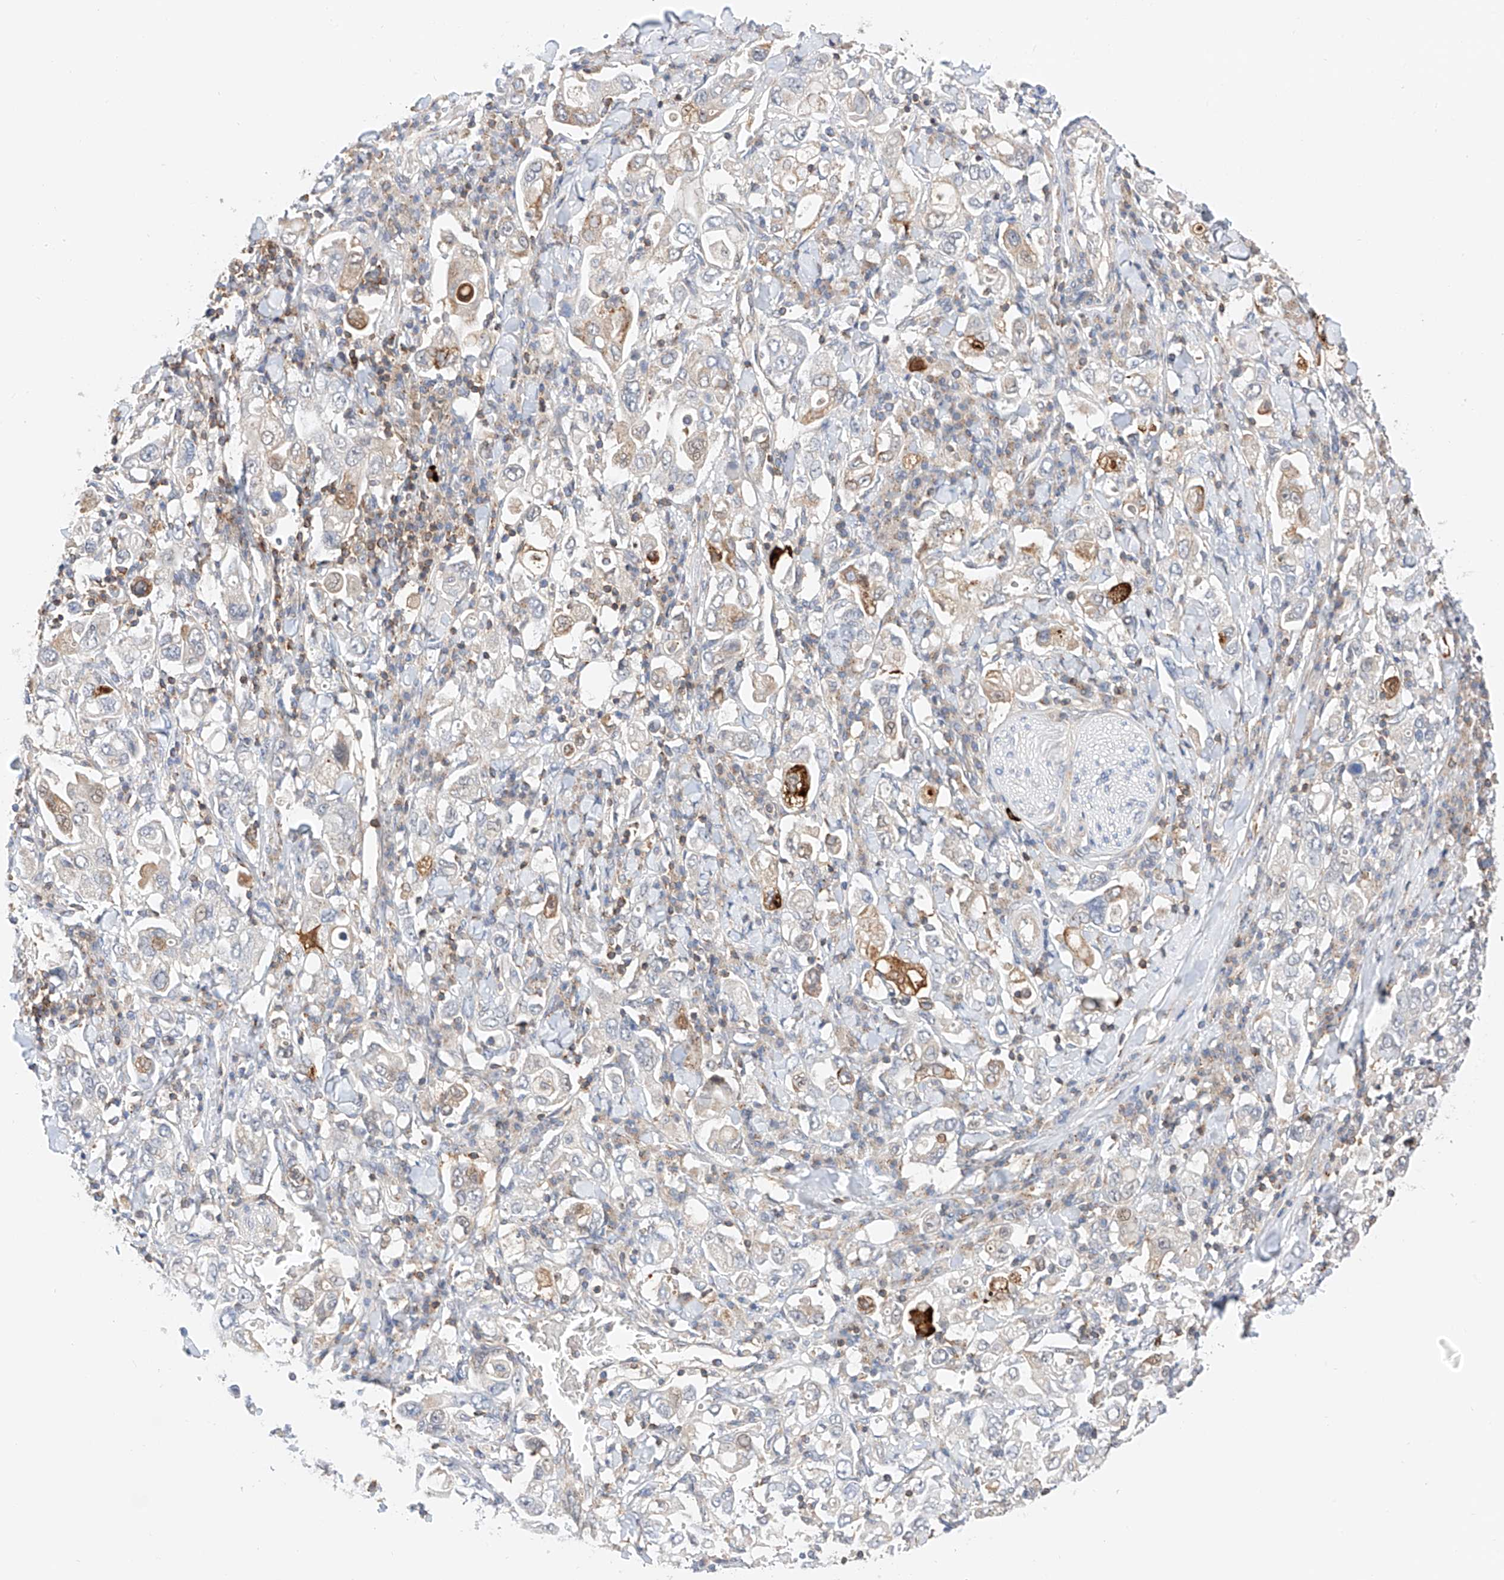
{"staining": {"intensity": "negative", "quantity": "none", "location": "none"}, "tissue": "stomach cancer", "cell_type": "Tumor cells", "image_type": "cancer", "snomed": [{"axis": "morphology", "description": "Adenocarcinoma, NOS"}, {"axis": "topography", "description": "Stomach, upper"}], "caption": "Adenocarcinoma (stomach) was stained to show a protein in brown. There is no significant positivity in tumor cells.", "gene": "MFN2", "patient": {"sex": "male", "age": 62}}